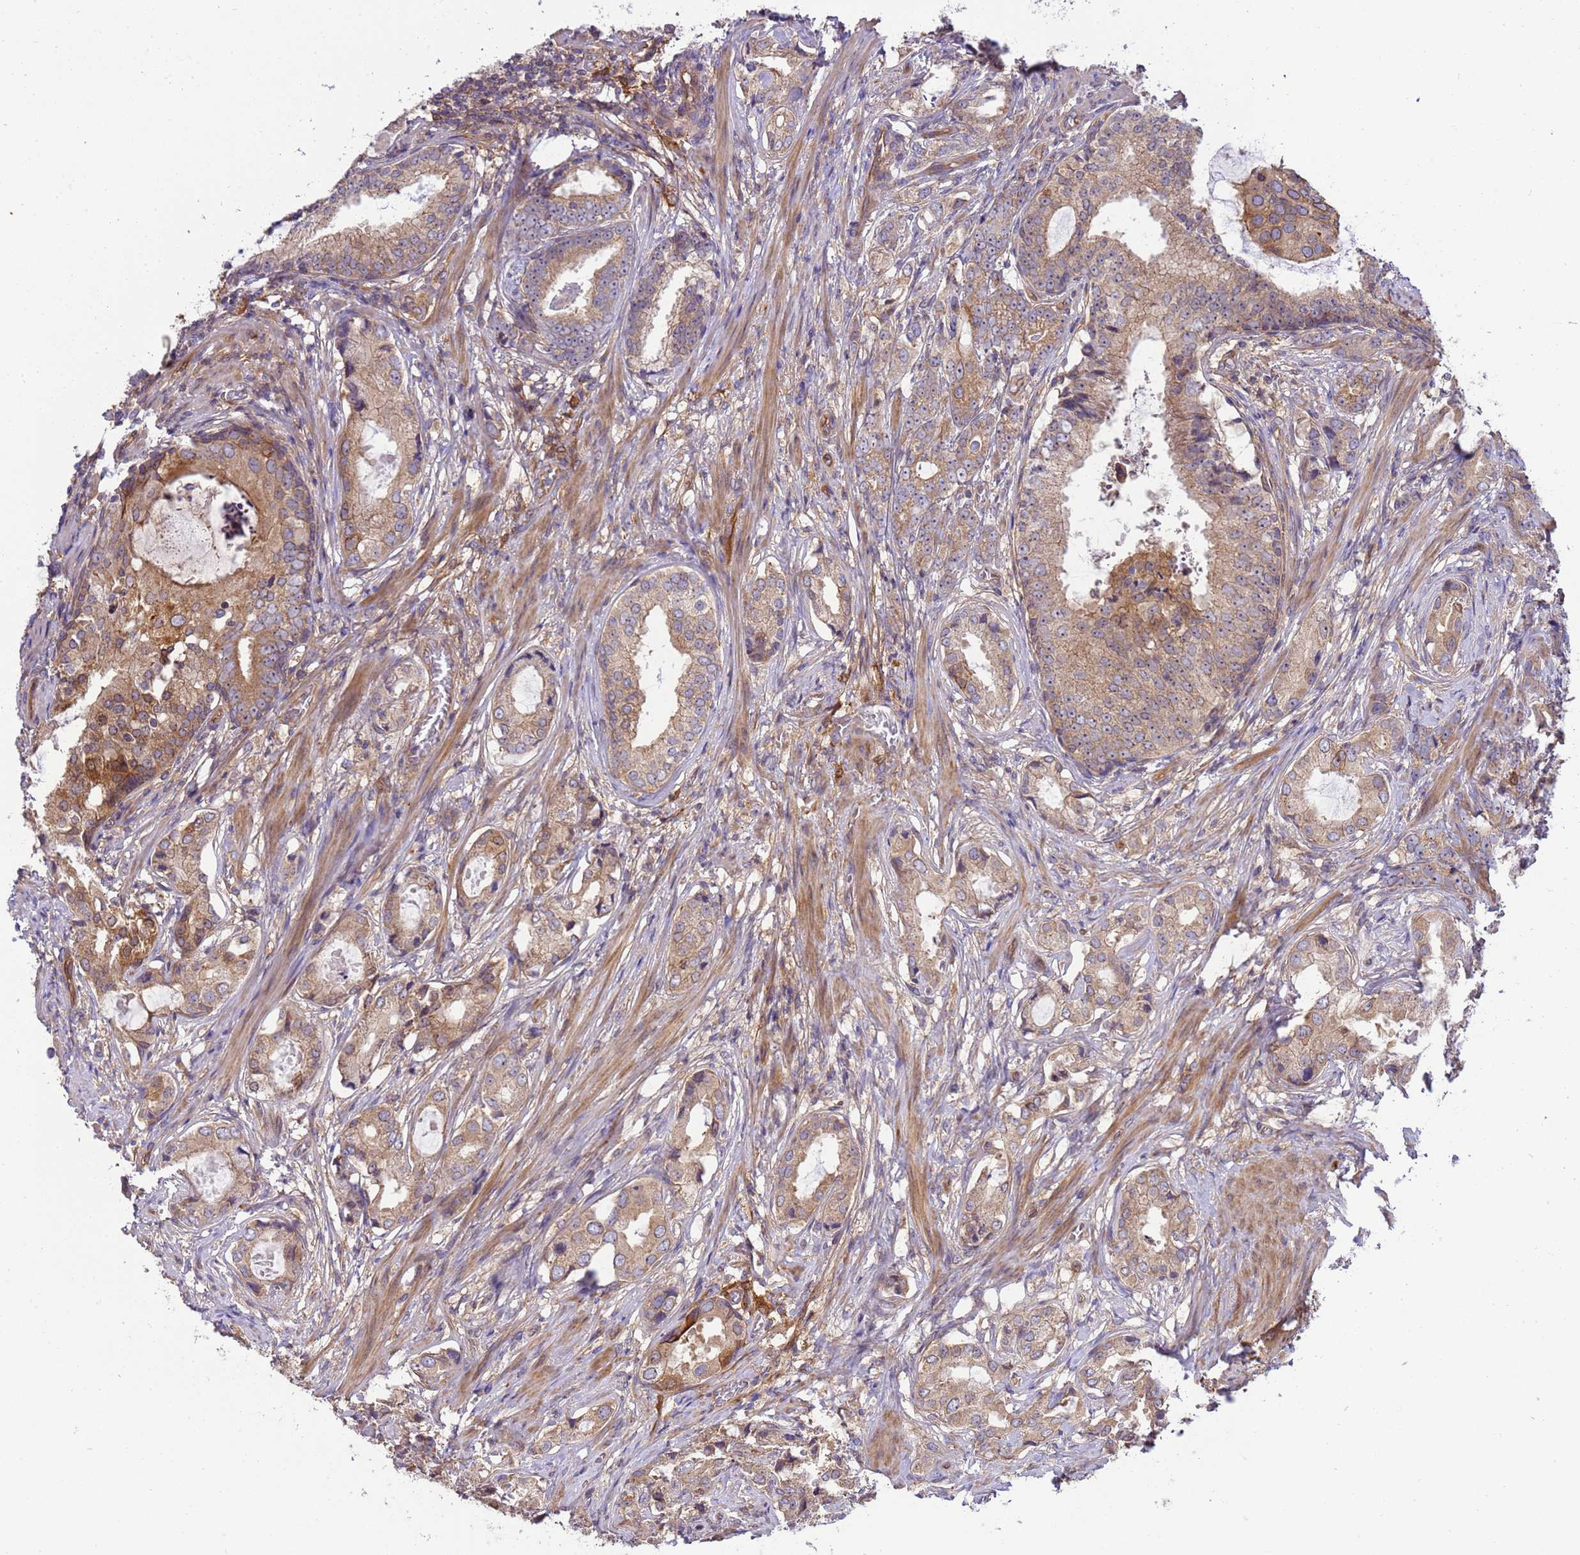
{"staining": {"intensity": "moderate", "quantity": ">75%", "location": "cytoplasmic/membranous"}, "tissue": "prostate cancer", "cell_type": "Tumor cells", "image_type": "cancer", "snomed": [{"axis": "morphology", "description": "Adenocarcinoma, Low grade"}, {"axis": "topography", "description": "Prostate"}], "caption": "IHC photomicrograph of neoplastic tissue: human prostate cancer stained using immunohistochemistry (IHC) reveals medium levels of moderate protein expression localized specifically in the cytoplasmic/membranous of tumor cells, appearing as a cytoplasmic/membranous brown color.", "gene": "SMCO3", "patient": {"sex": "male", "age": 71}}